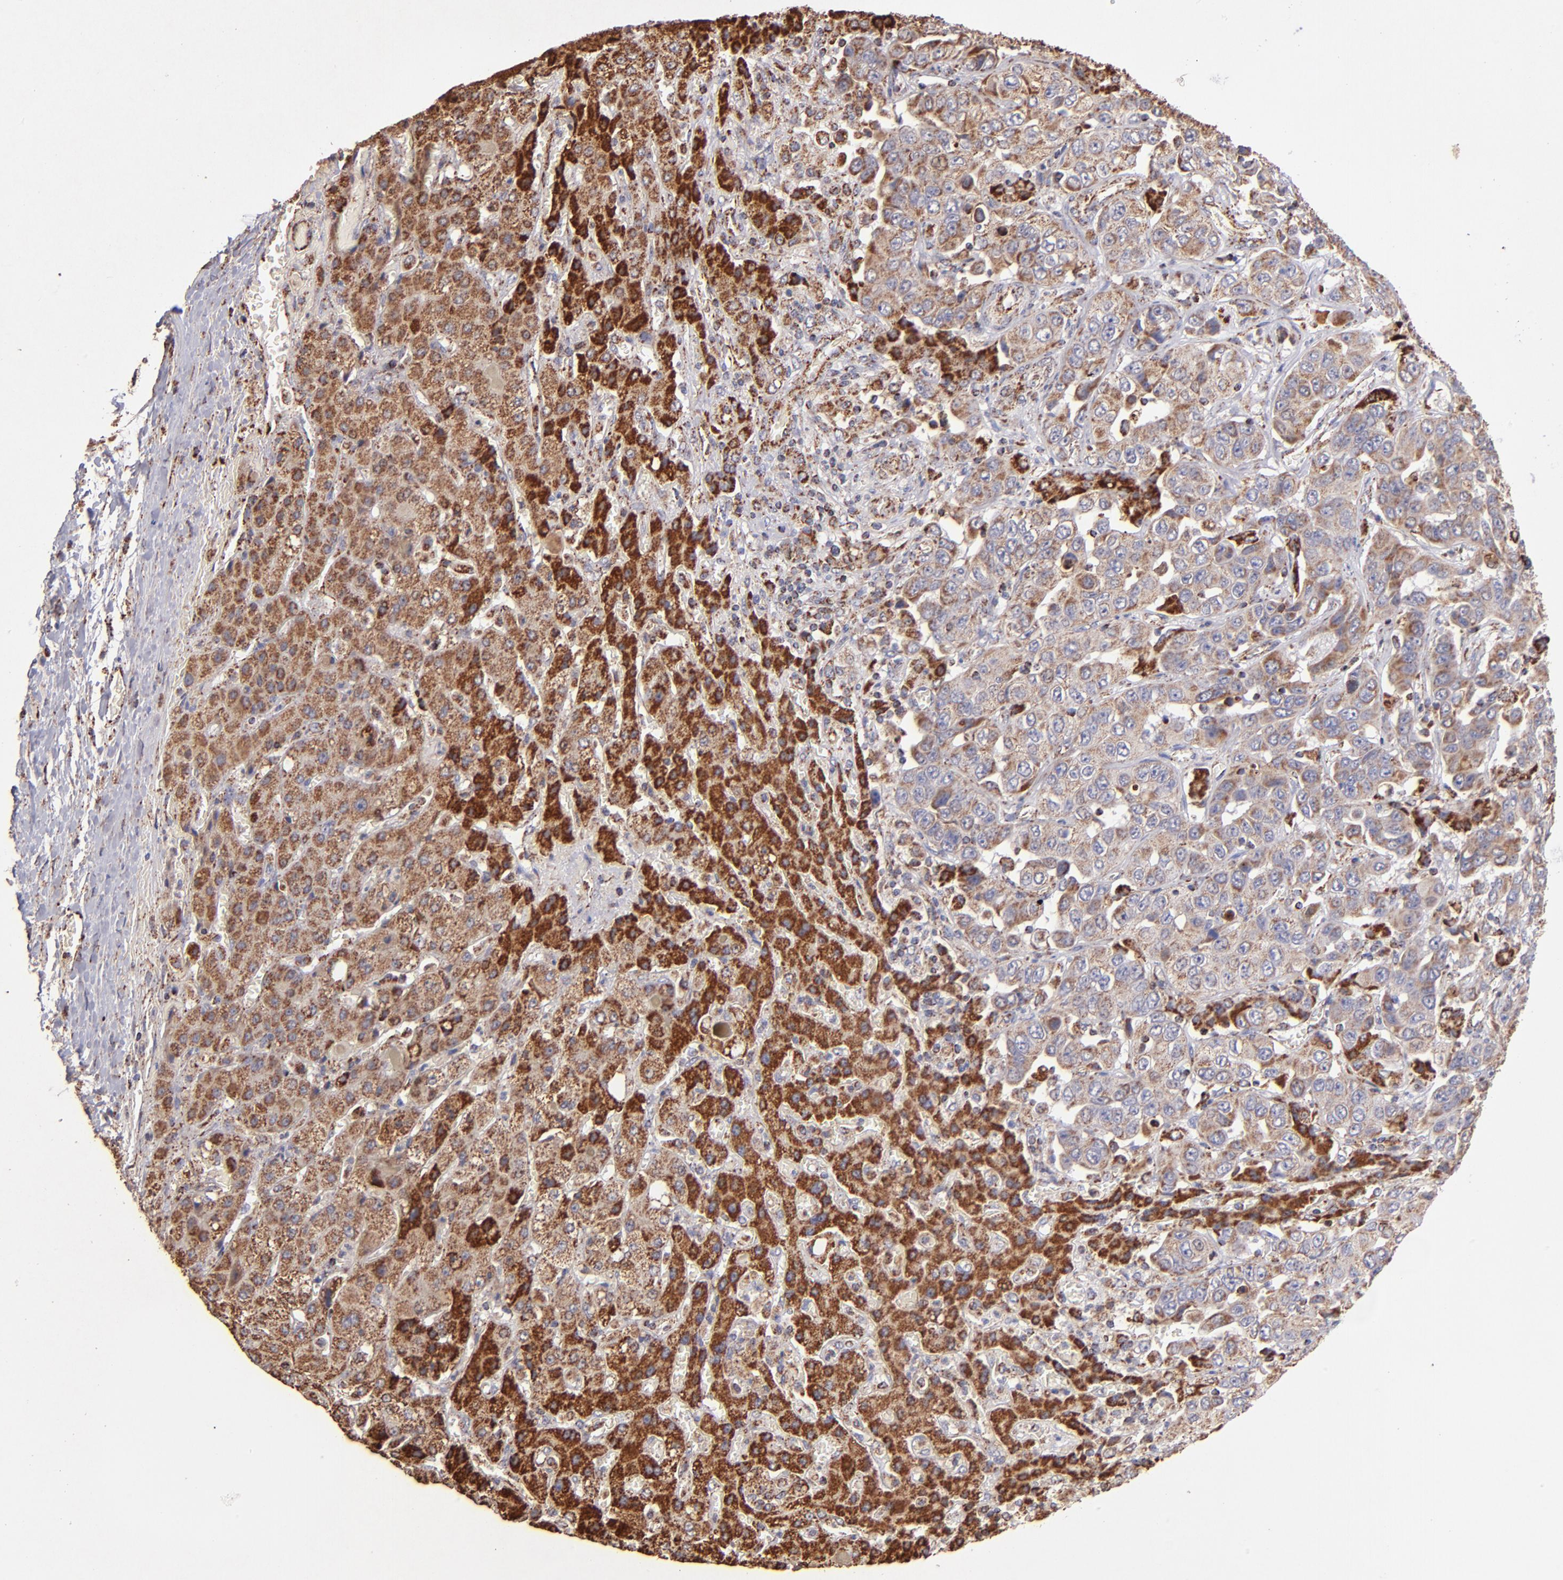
{"staining": {"intensity": "weak", "quantity": ">75%", "location": "cytoplasmic/membranous"}, "tissue": "liver cancer", "cell_type": "Tumor cells", "image_type": "cancer", "snomed": [{"axis": "morphology", "description": "Cholangiocarcinoma"}, {"axis": "topography", "description": "Liver"}], "caption": "Liver cholangiocarcinoma tissue displays weak cytoplasmic/membranous expression in about >75% of tumor cells, visualized by immunohistochemistry. Nuclei are stained in blue.", "gene": "DLST", "patient": {"sex": "female", "age": 52}}